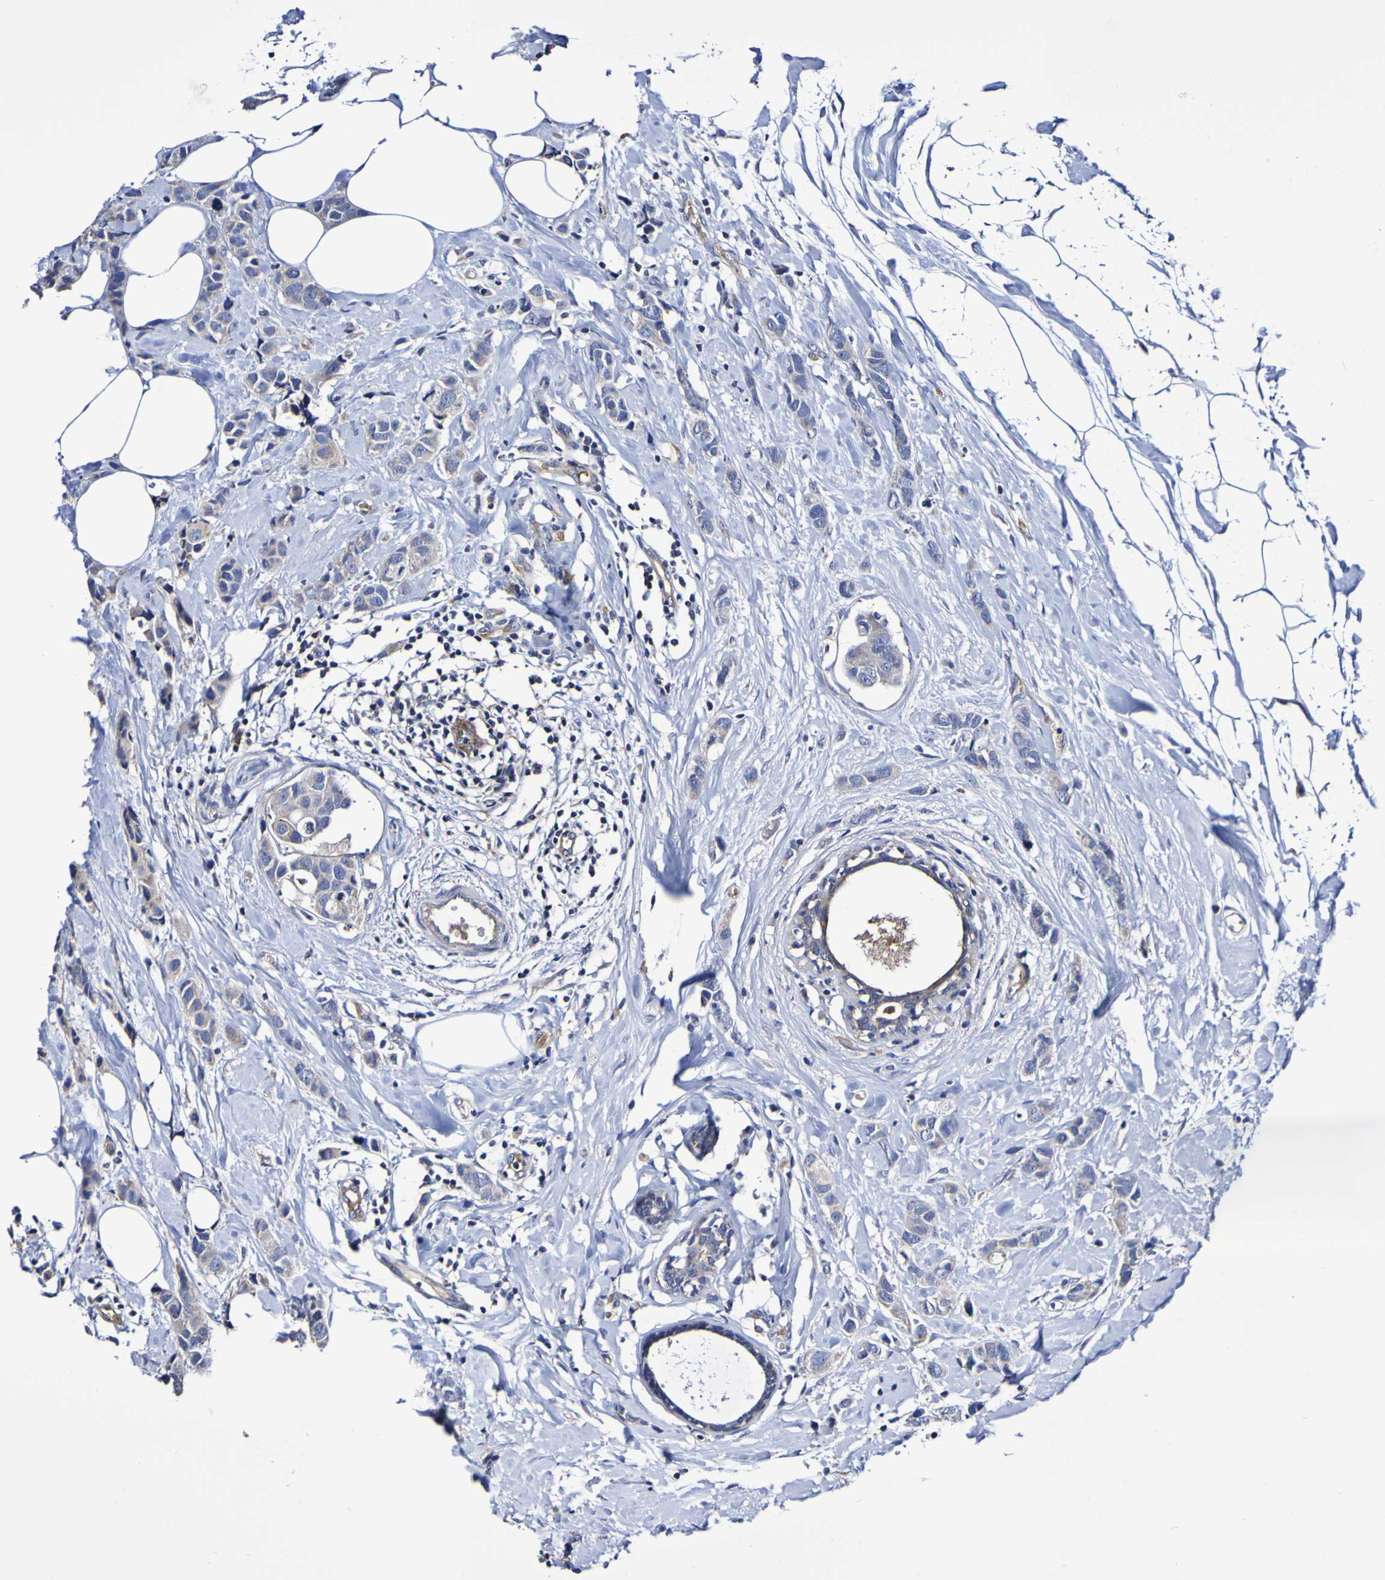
{"staining": {"intensity": "weak", "quantity": "<25%", "location": "cytoplasmic/membranous"}, "tissue": "breast cancer", "cell_type": "Tumor cells", "image_type": "cancer", "snomed": [{"axis": "morphology", "description": "Normal tissue, NOS"}, {"axis": "morphology", "description": "Duct carcinoma"}, {"axis": "topography", "description": "Breast"}], "caption": "This is an IHC histopathology image of breast cancer (invasive ductal carcinoma). There is no staining in tumor cells.", "gene": "WNT4", "patient": {"sex": "female", "age": 50}}